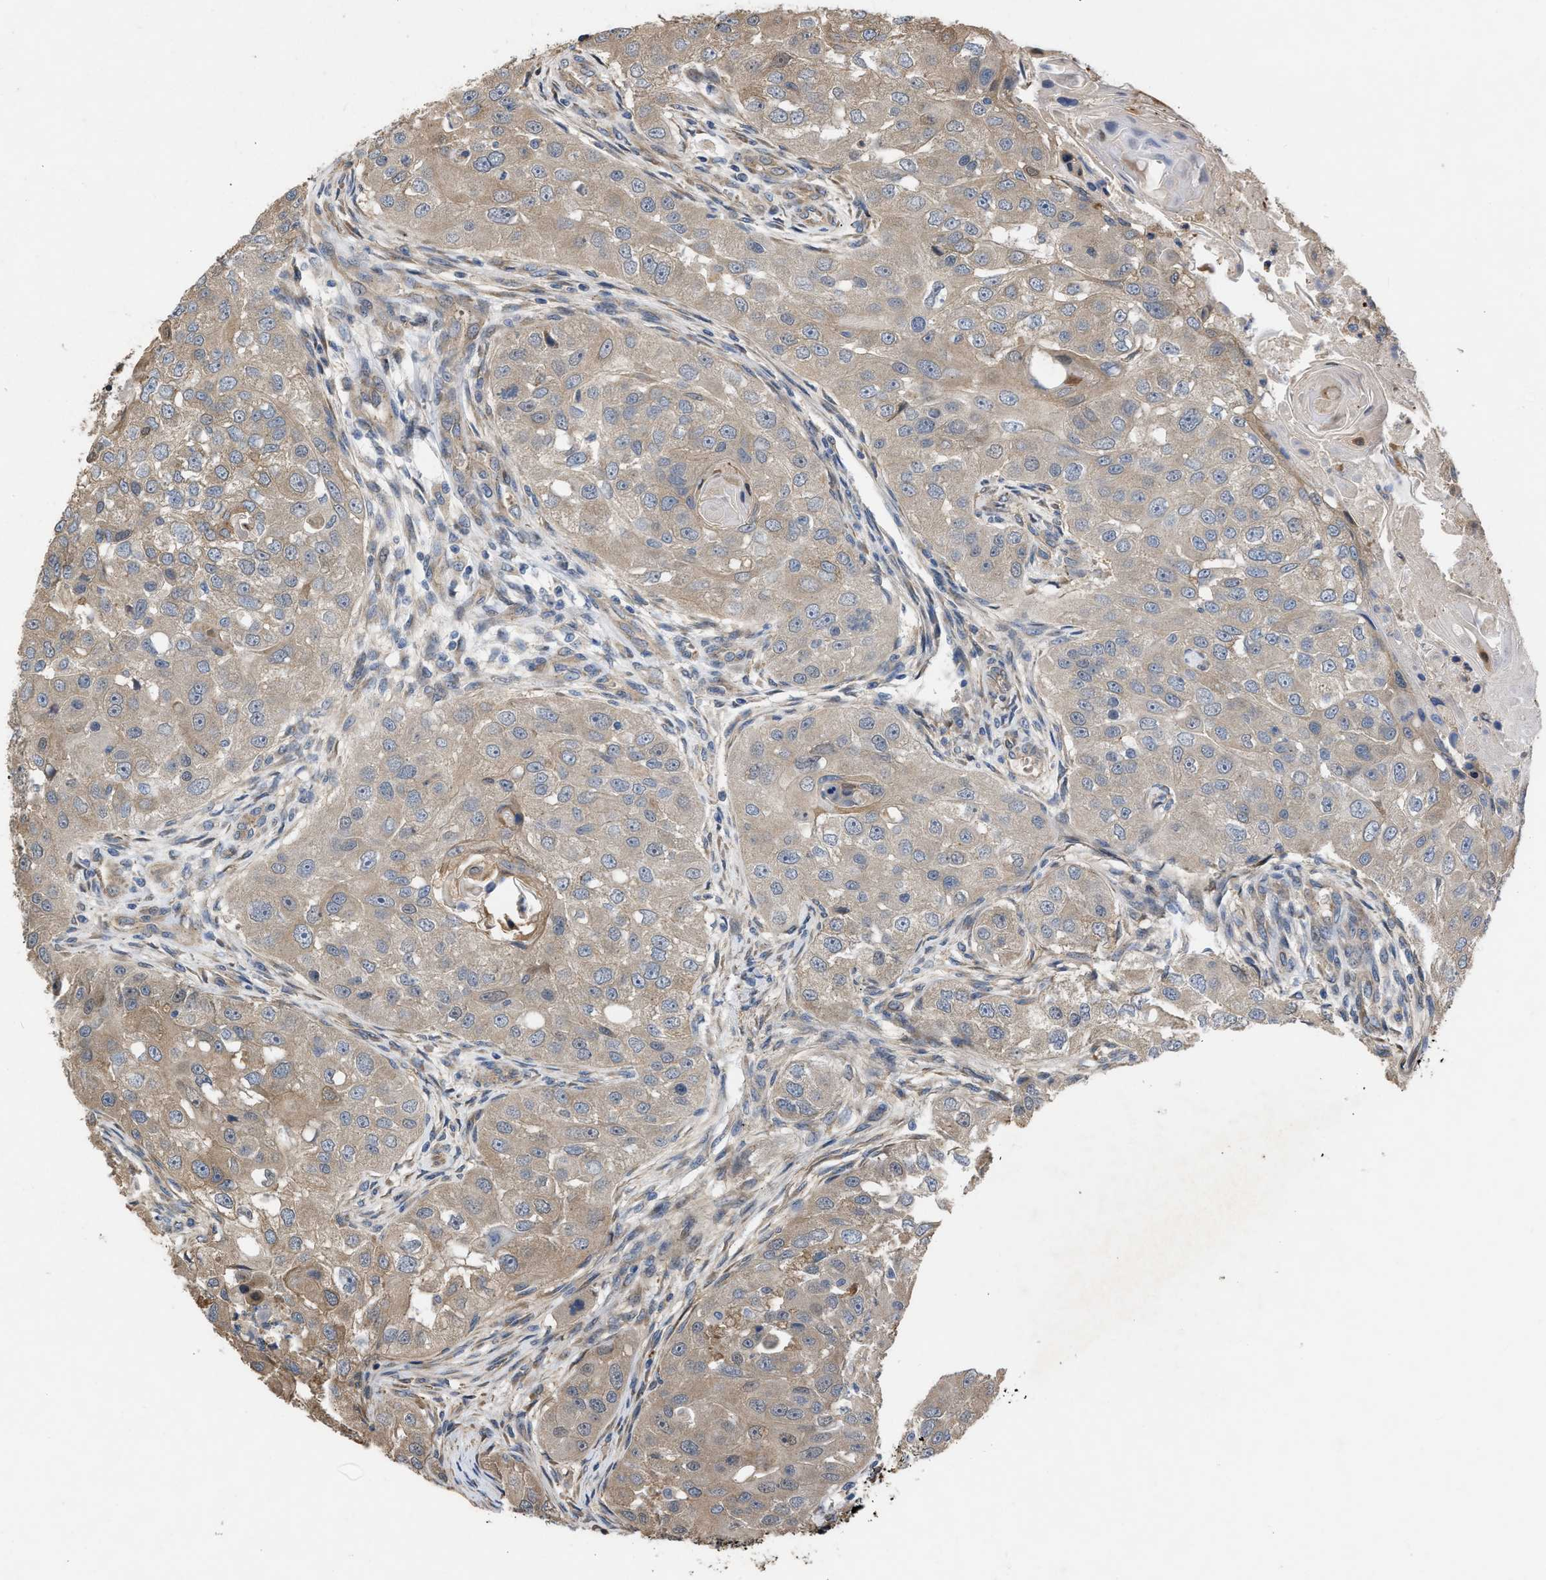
{"staining": {"intensity": "weak", "quantity": ">75%", "location": "cytoplasmic/membranous"}, "tissue": "head and neck cancer", "cell_type": "Tumor cells", "image_type": "cancer", "snomed": [{"axis": "morphology", "description": "Normal tissue, NOS"}, {"axis": "morphology", "description": "Squamous cell carcinoma, NOS"}, {"axis": "topography", "description": "Skeletal muscle"}, {"axis": "topography", "description": "Head-Neck"}], "caption": "This is a histology image of immunohistochemistry (IHC) staining of squamous cell carcinoma (head and neck), which shows weak positivity in the cytoplasmic/membranous of tumor cells.", "gene": "SLC4A11", "patient": {"sex": "male", "age": 51}}